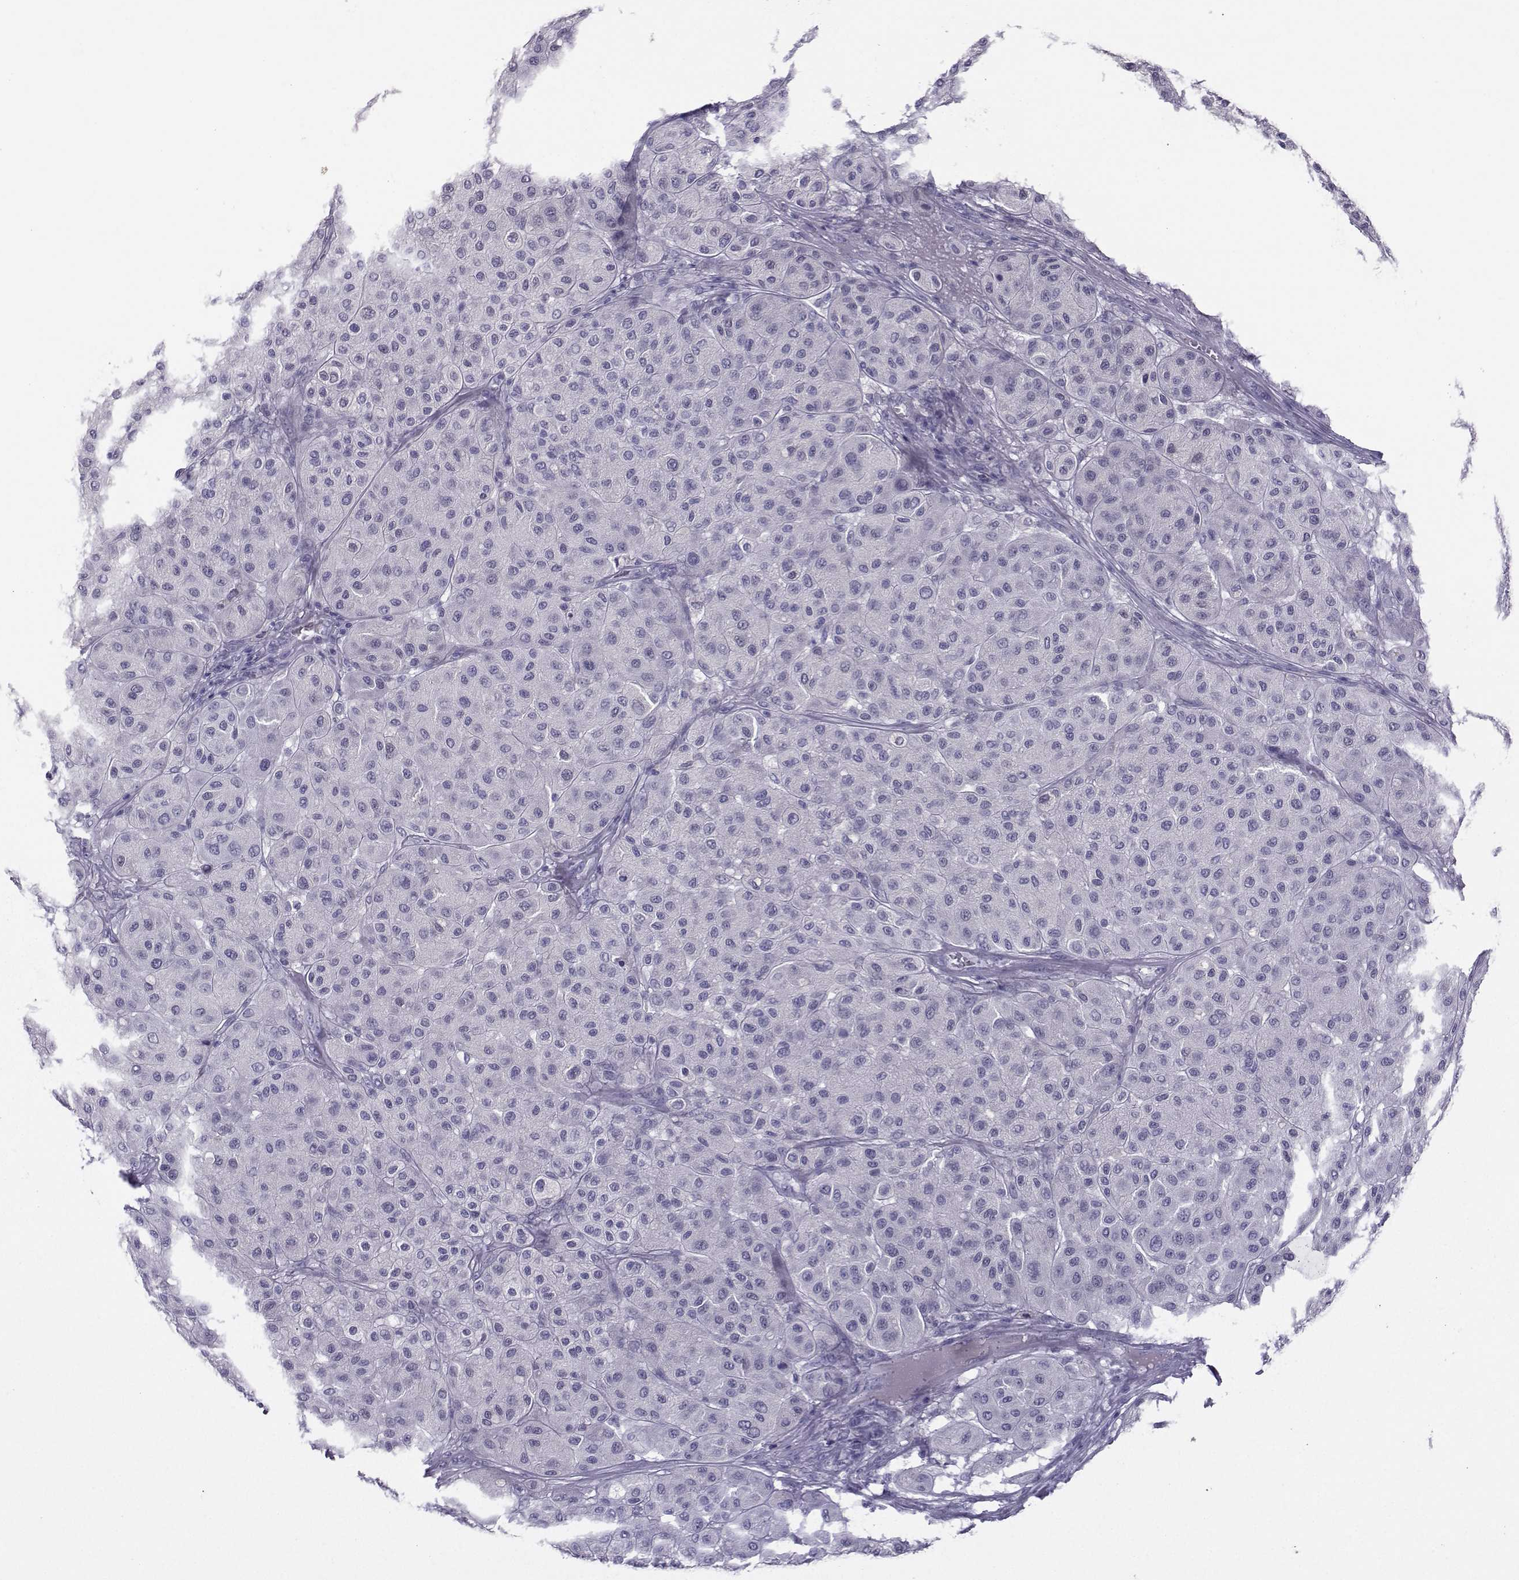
{"staining": {"intensity": "negative", "quantity": "none", "location": "none"}, "tissue": "melanoma", "cell_type": "Tumor cells", "image_type": "cancer", "snomed": [{"axis": "morphology", "description": "Malignant melanoma, Metastatic site"}, {"axis": "topography", "description": "Smooth muscle"}], "caption": "Tumor cells show no significant protein positivity in melanoma.", "gene": "ARMC2", "patient": {"sex": "male", "age": 41}}